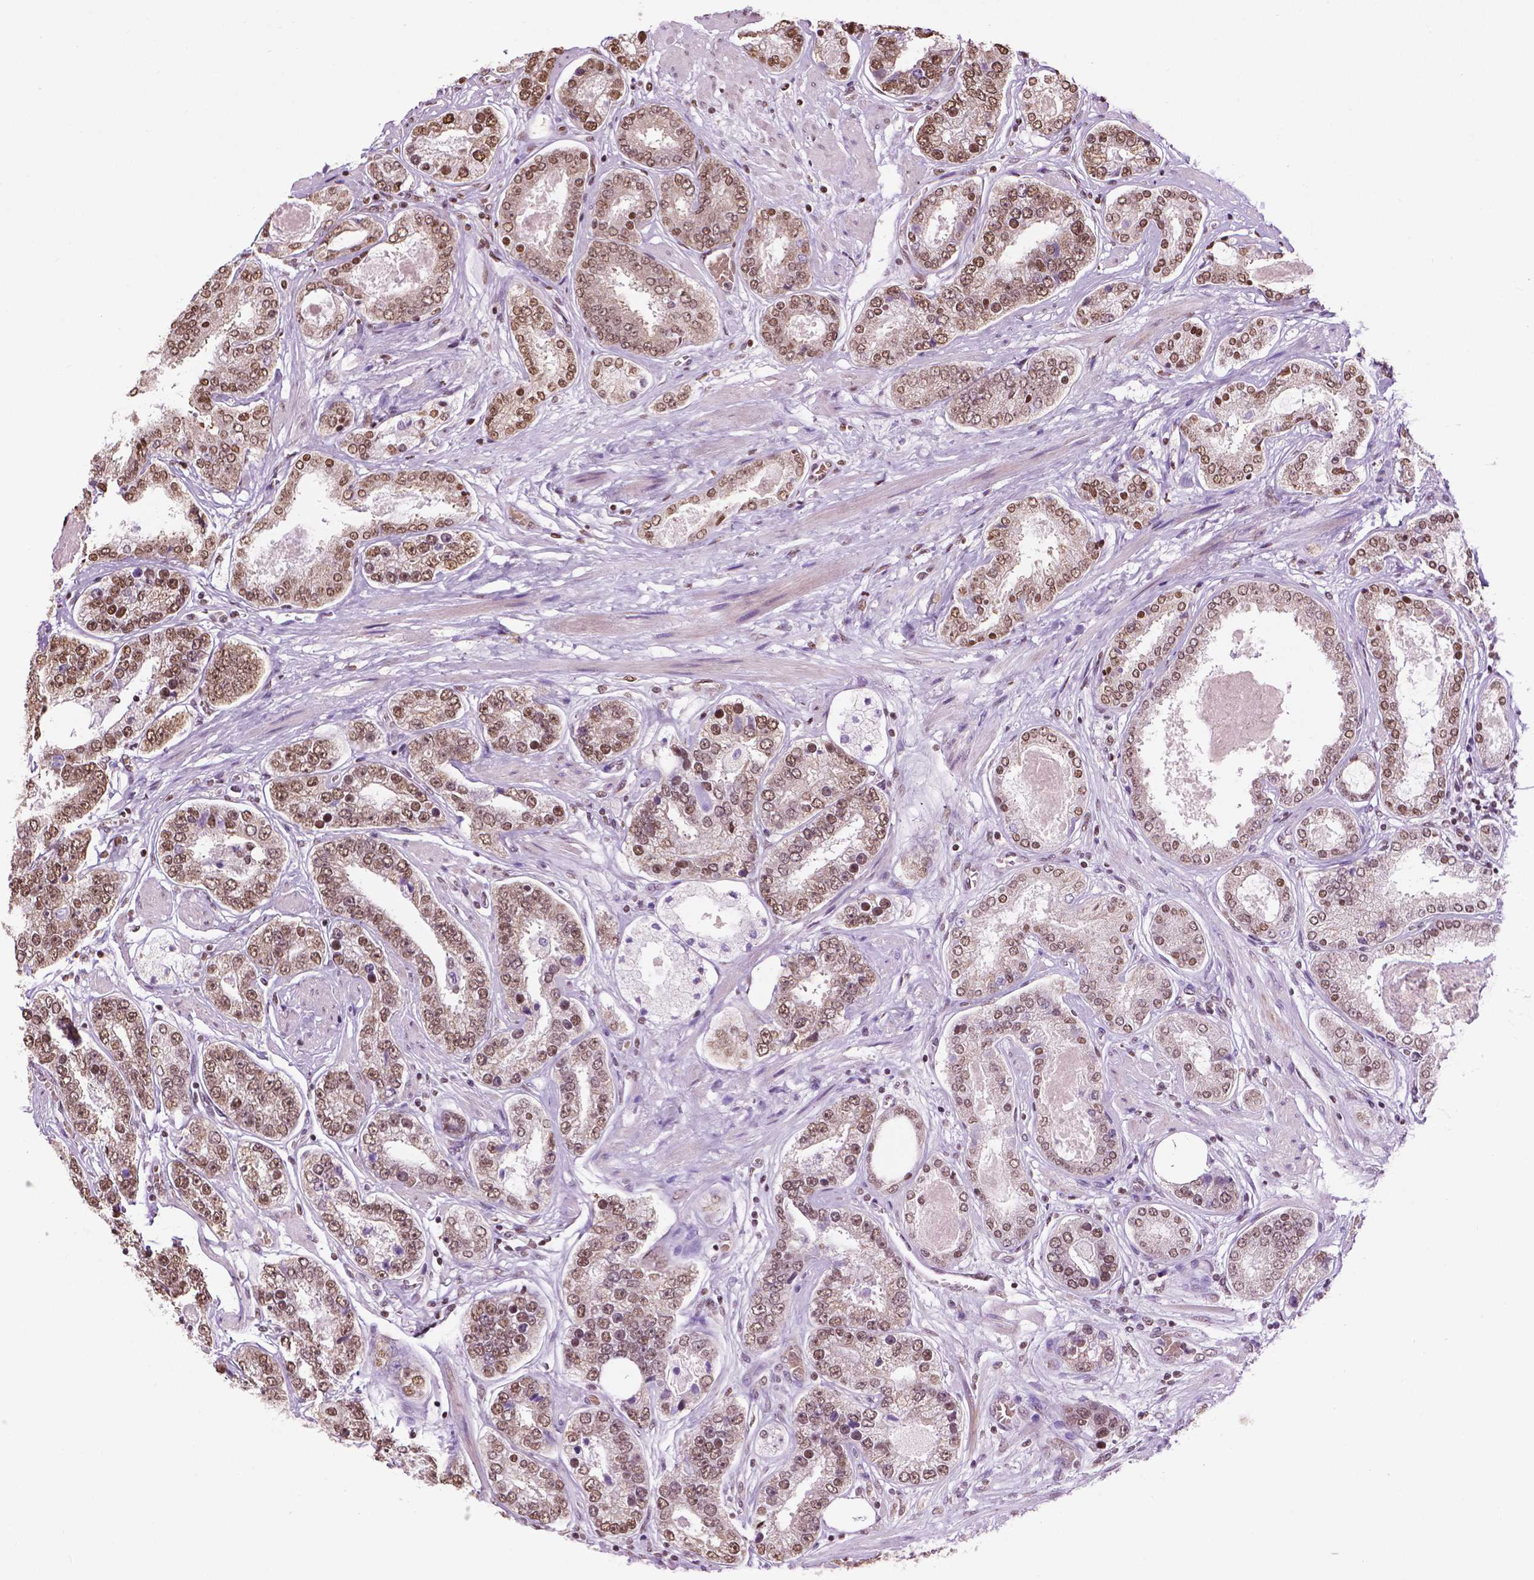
{"staining": {"intensity": "moderate", "quantity": ">75%", "location": "nuclear"}, "tissue": "prostate cancer", "cell_type": "Tumor cells", "image_type": "cancer", "snomed": [{"axis": "morphology", "description": "Adenocarcinoma, High grade"}, {"axis": "topography", "description": "Prostate"}], "caption": "Immunohistochemistry (IHC) of human high-grade adenocarcinoma (prostate) displays medium levels of moderate nuclear staining in approximately >75% of tumor cells. (brown staining indicates protein expression, while blue staining denotes nuclei).", "gene": "COL23A1", "patient": {"sex": "male", "age": 63}}